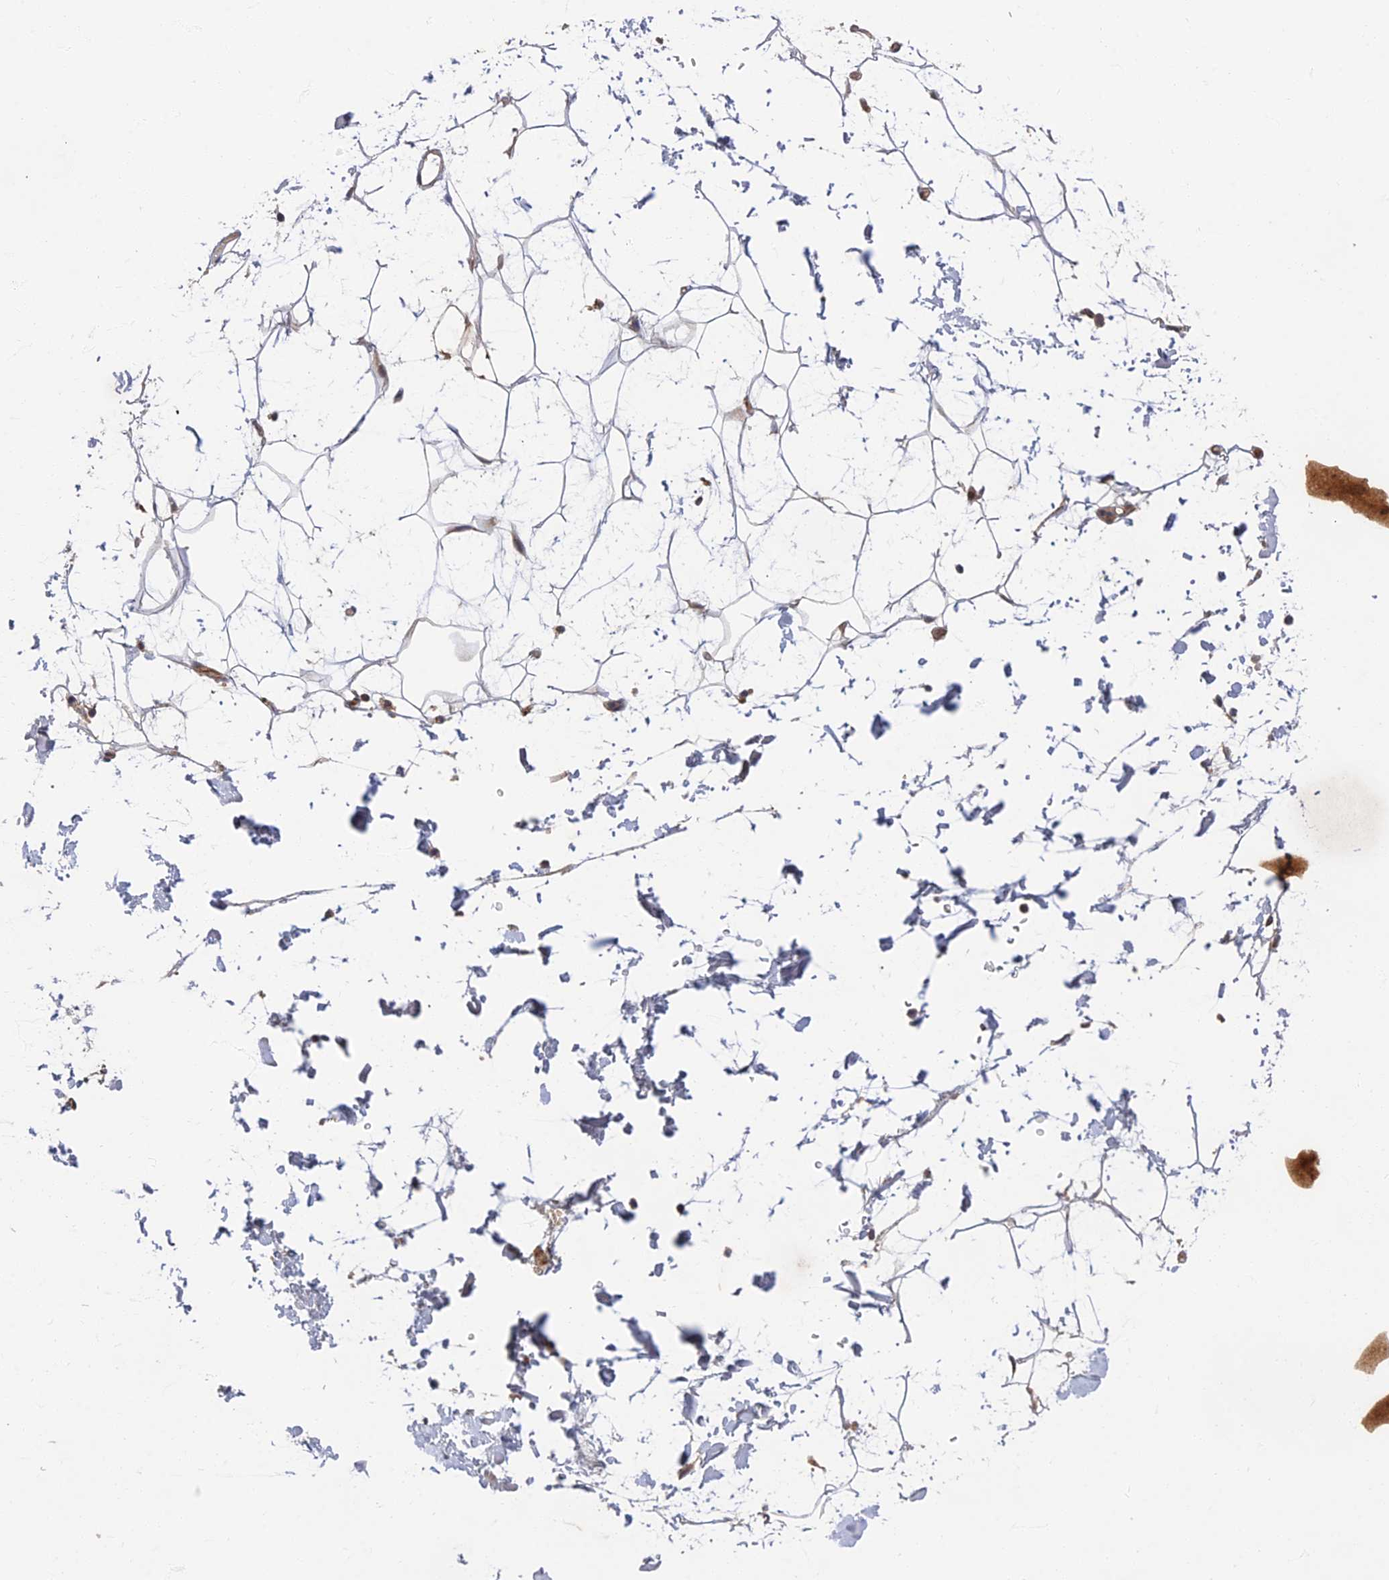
{"staining": {"intensity": "negative", "quantity": "none", "location": "none"}, "tissue": "adipose tissue", "cell_type": "Adipocytes", "image_type": "normal", "snomed": [{"axis": "morphology", "description": "Normal tissue, NOS"}, {"axis": "topography", "description": "Soft tissue"}], "caption": "An image of adipose tissue stained for a protein shows no brown staining in adipocytes. The staining is performed using DAB brown chromogen with nuclei counter-stained in using hematoxylin.", "gene": "EARS2", "patient": {"sex": "male", "age": 72}}